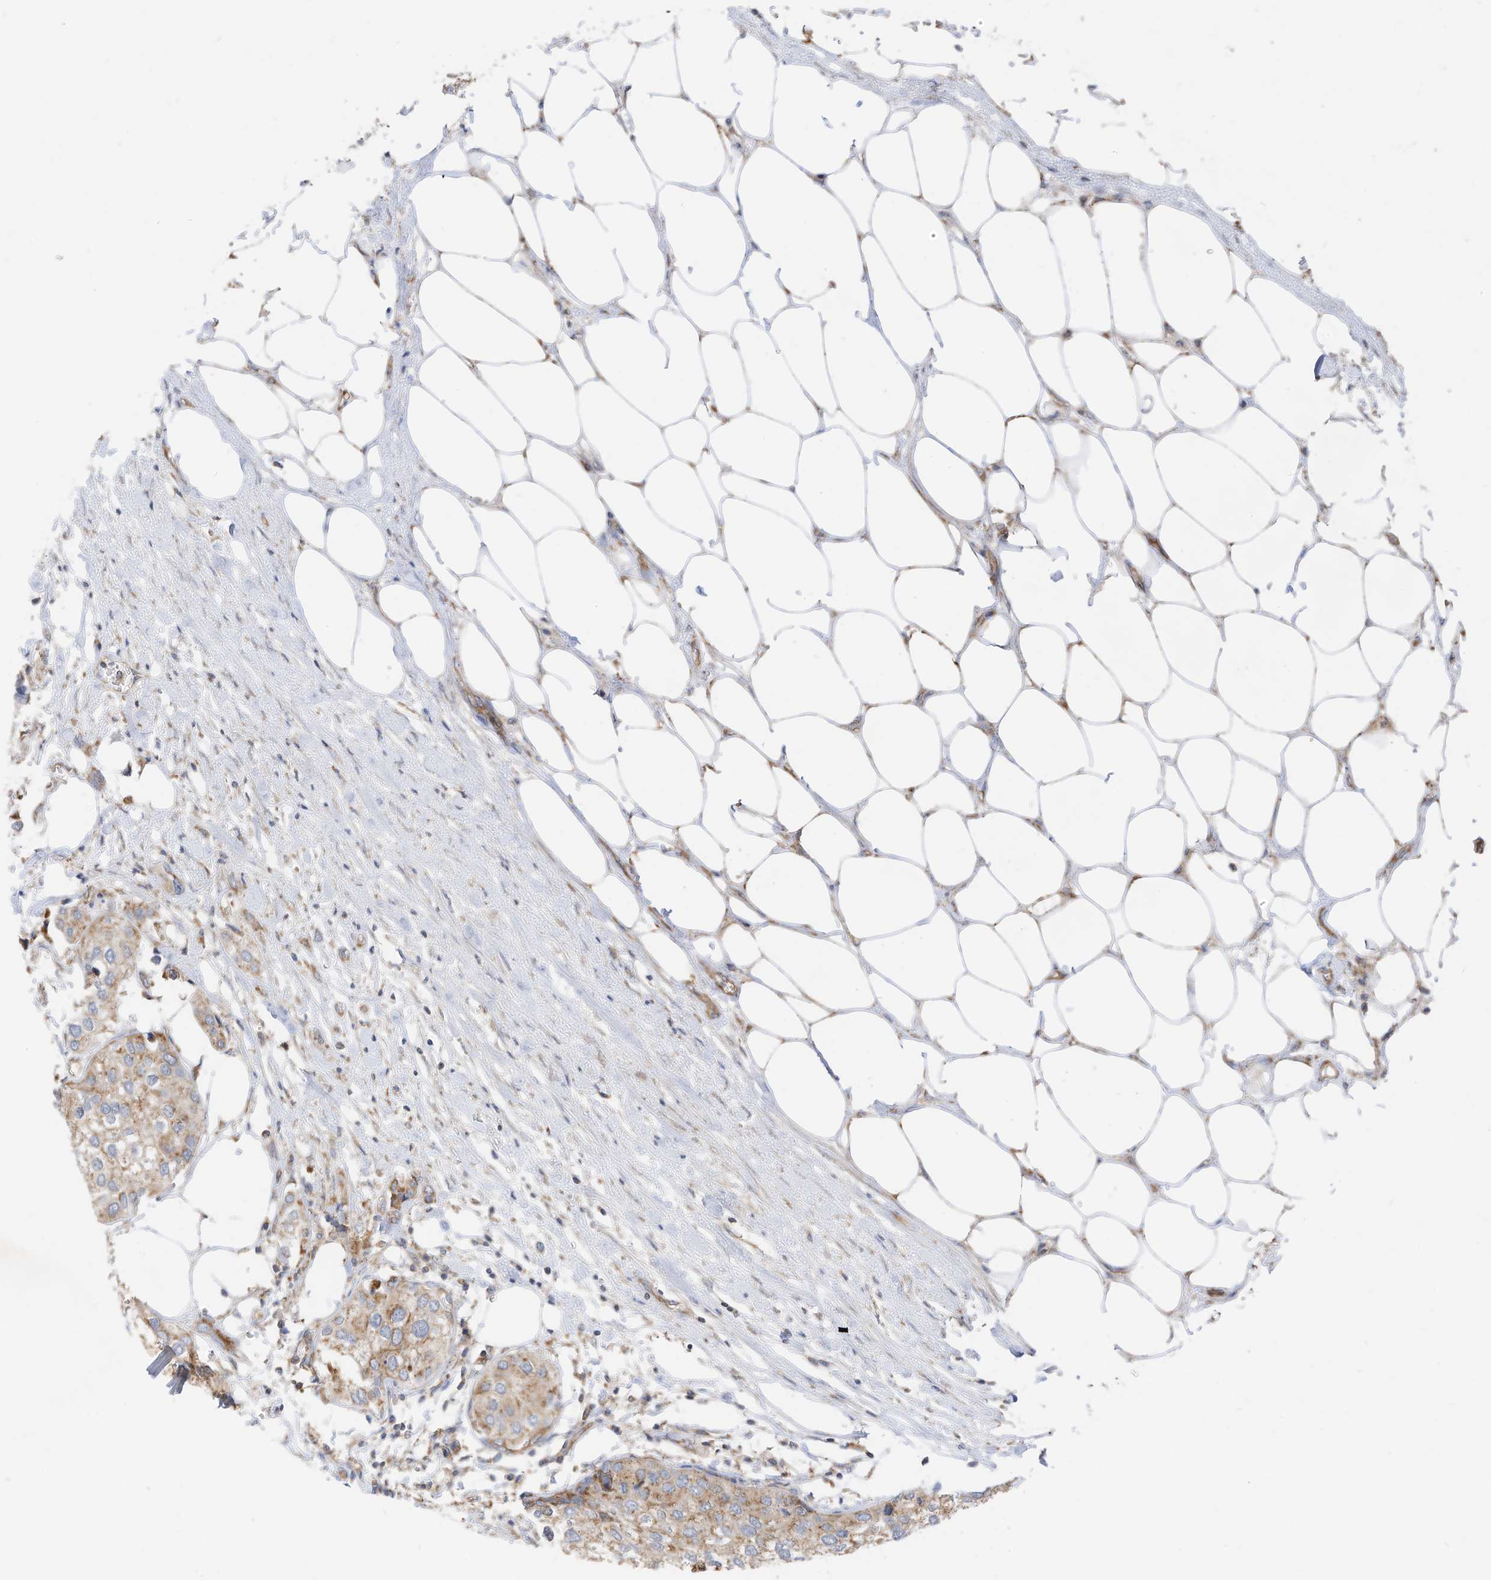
{"staining": {"intensity": "moderate", "quantity": "25%-75%", "location": "cytoplasmic/membranous"}, "tissue": "urothelial cancer", "cell_type": "Tumor cells", "image_type": "cancer", "snomed": [{"axis": "morphology", "description": "Urothelial carcinoma, High grade"}, {"axis": "topography", "description": "Urinary bladder"}], "caption": "Urothelial cancer tissue reveals moderate cytoplasmic/membranous positivity in approximately 25%-75% of tumor cells, visualized by immunohistochemistry.", "gene": "METTL6", "patient": {"sex": "male", "age": 64}}